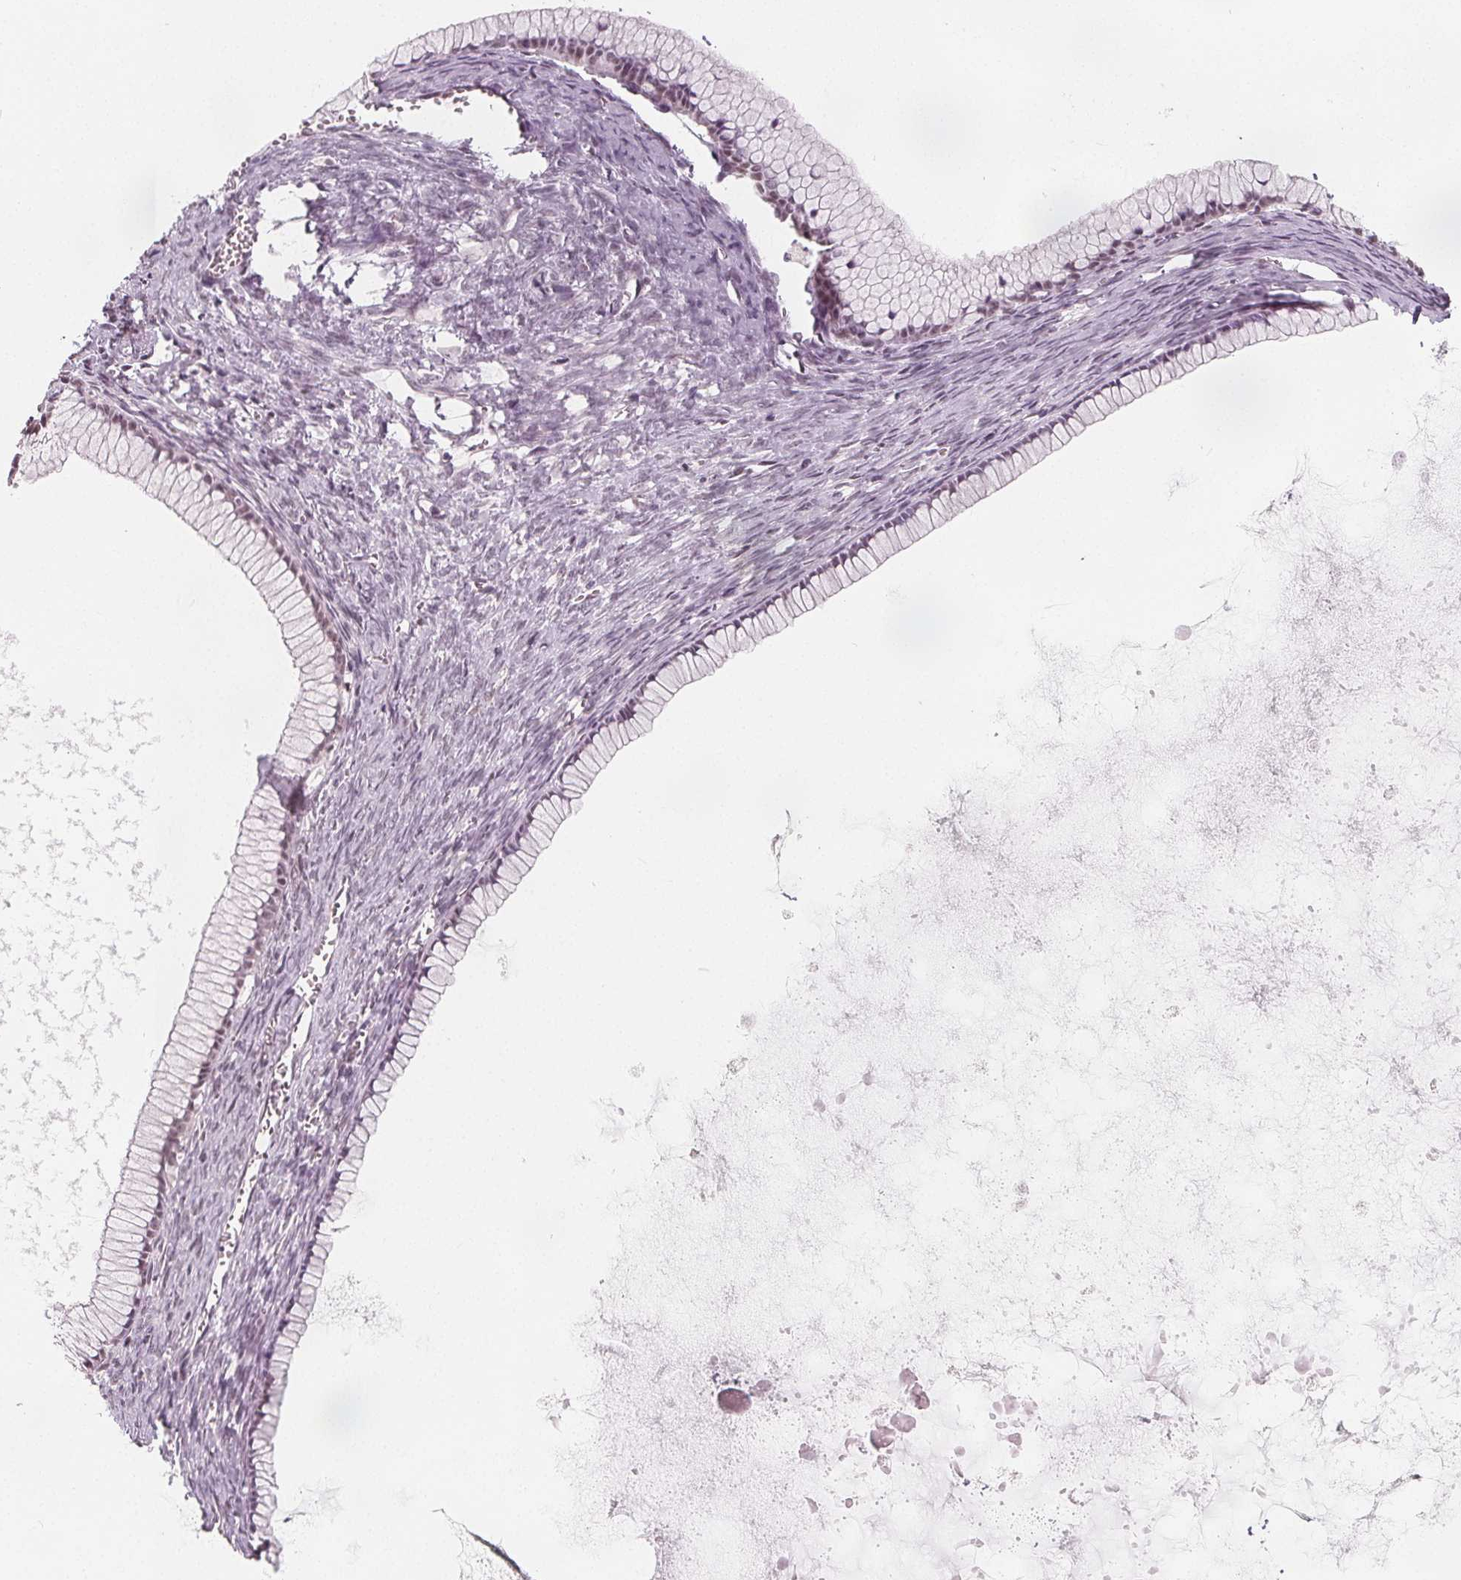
{"staining": {"intensity": "weak", "quantity": "25%-75%", "location": "nuclear"}, "tissue": "ovarian cancer", "cell_type": "Tumor cells", "image_type": "cancer", "snomed": [{"axis": "morphology", "description": "Cystadenocarcinoma, mucinous, NOS"}, {"axis": "topography", "description": "Ovary"}], "caption": "Immunohistochemistry of mucinous cystadenocarcinoma (ovarian) shows low levels of weak nuclear positivity in about 25%-75% of tumor cells. (DAB IHC with brightfield microscopy, high magnification).", "gene": "NUP210L", "patient": {"sex": "female", "age": 41}}